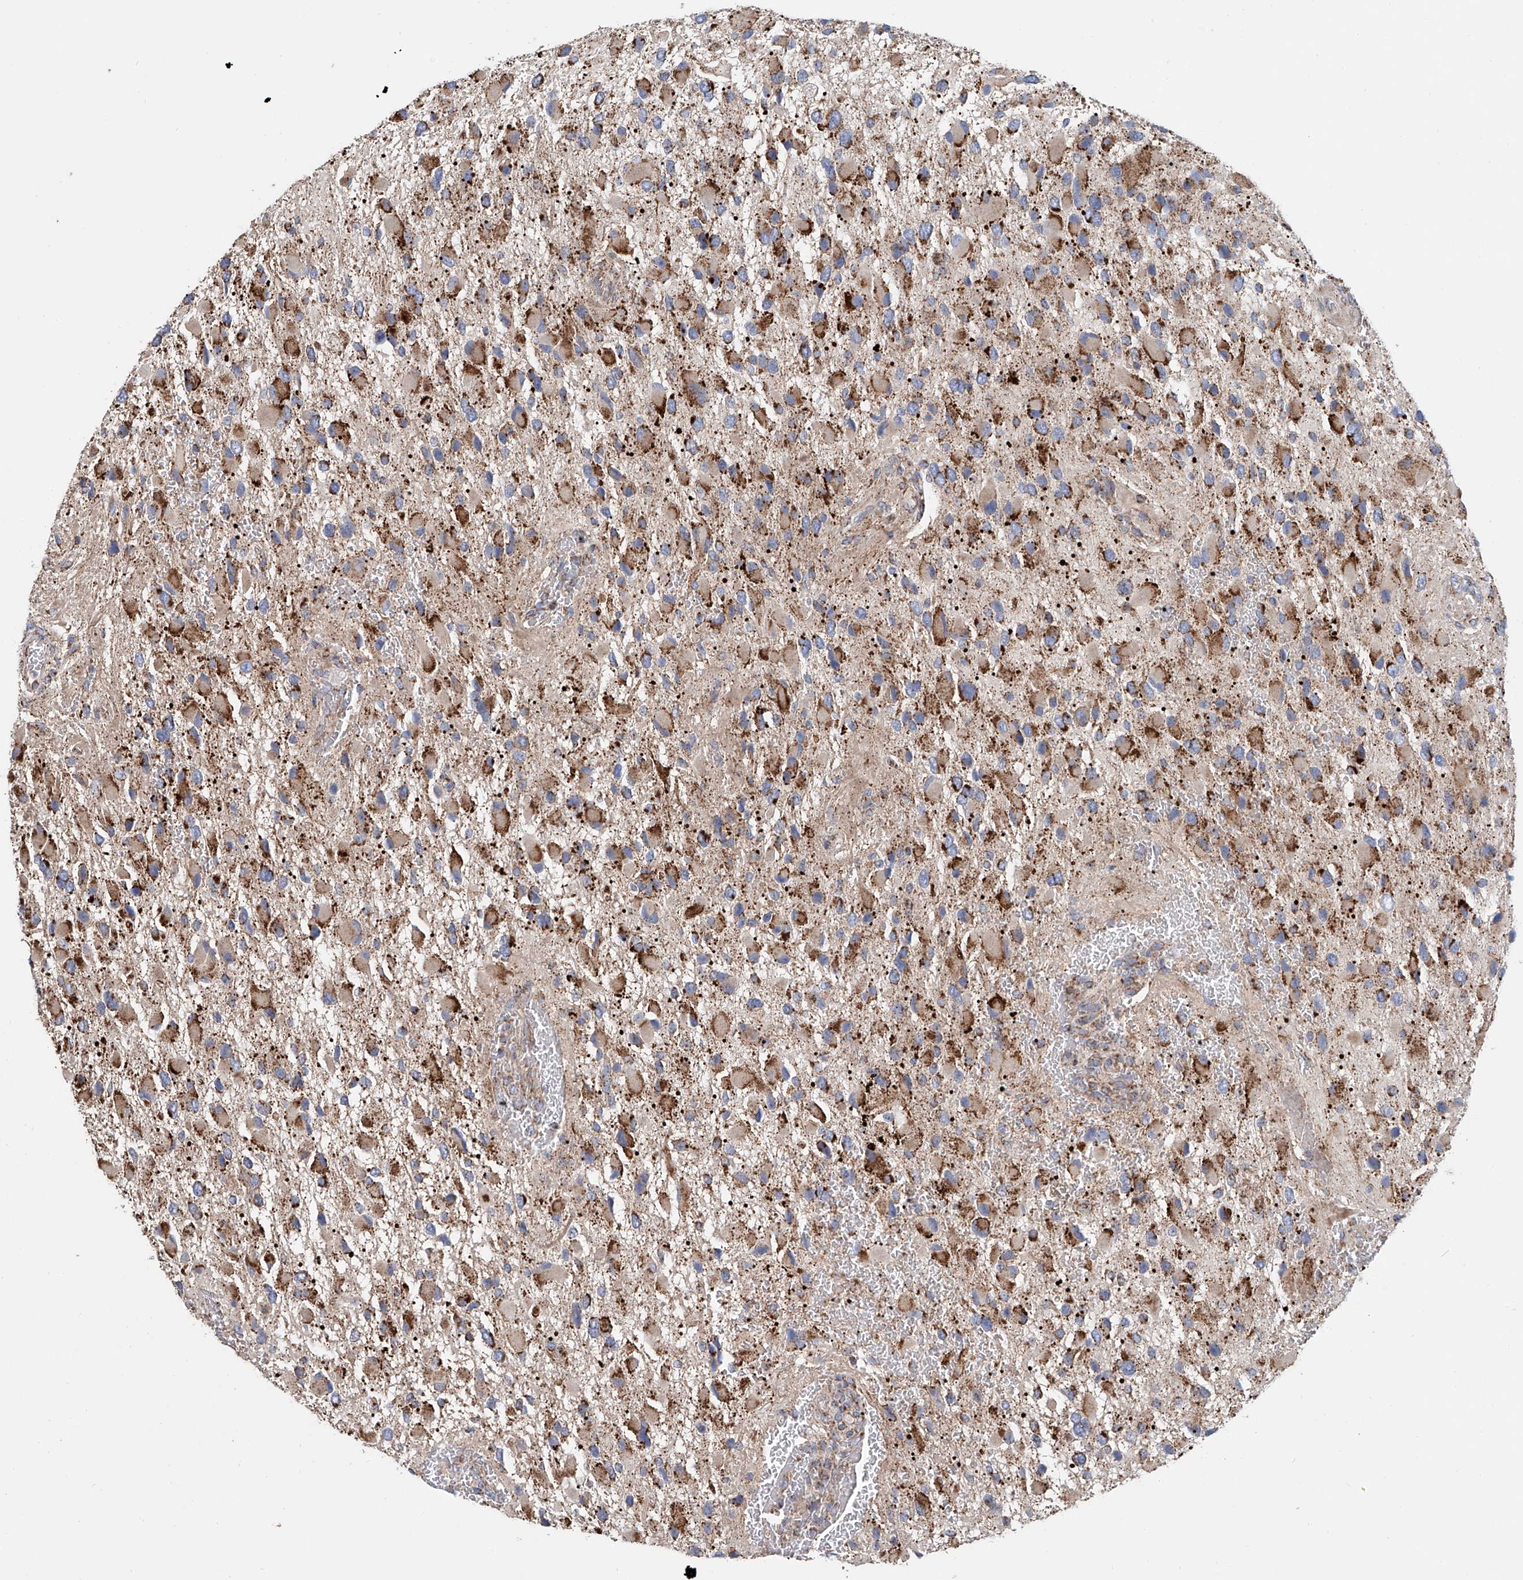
{"staining": {"intensity": "moderate", "quantity": ">75%", "location": "cytoplasmic/membranous"}, "tissue": "glioma", "cell_type": "Tumor cells", "image_type": "cancer", "snomed": [{"axis": "morphology", "description": "Glioma, malignant, High grade"}, {"axis": "topography", "description": "Brain"}], "caption": "Protein staining shows moderate cytoplasmic/membranous expression in approximately >75% of tumor cells in malignant glioma (high-grade).", "gene": "MCL1", "patient": {"sex": "male", "age": 53}}